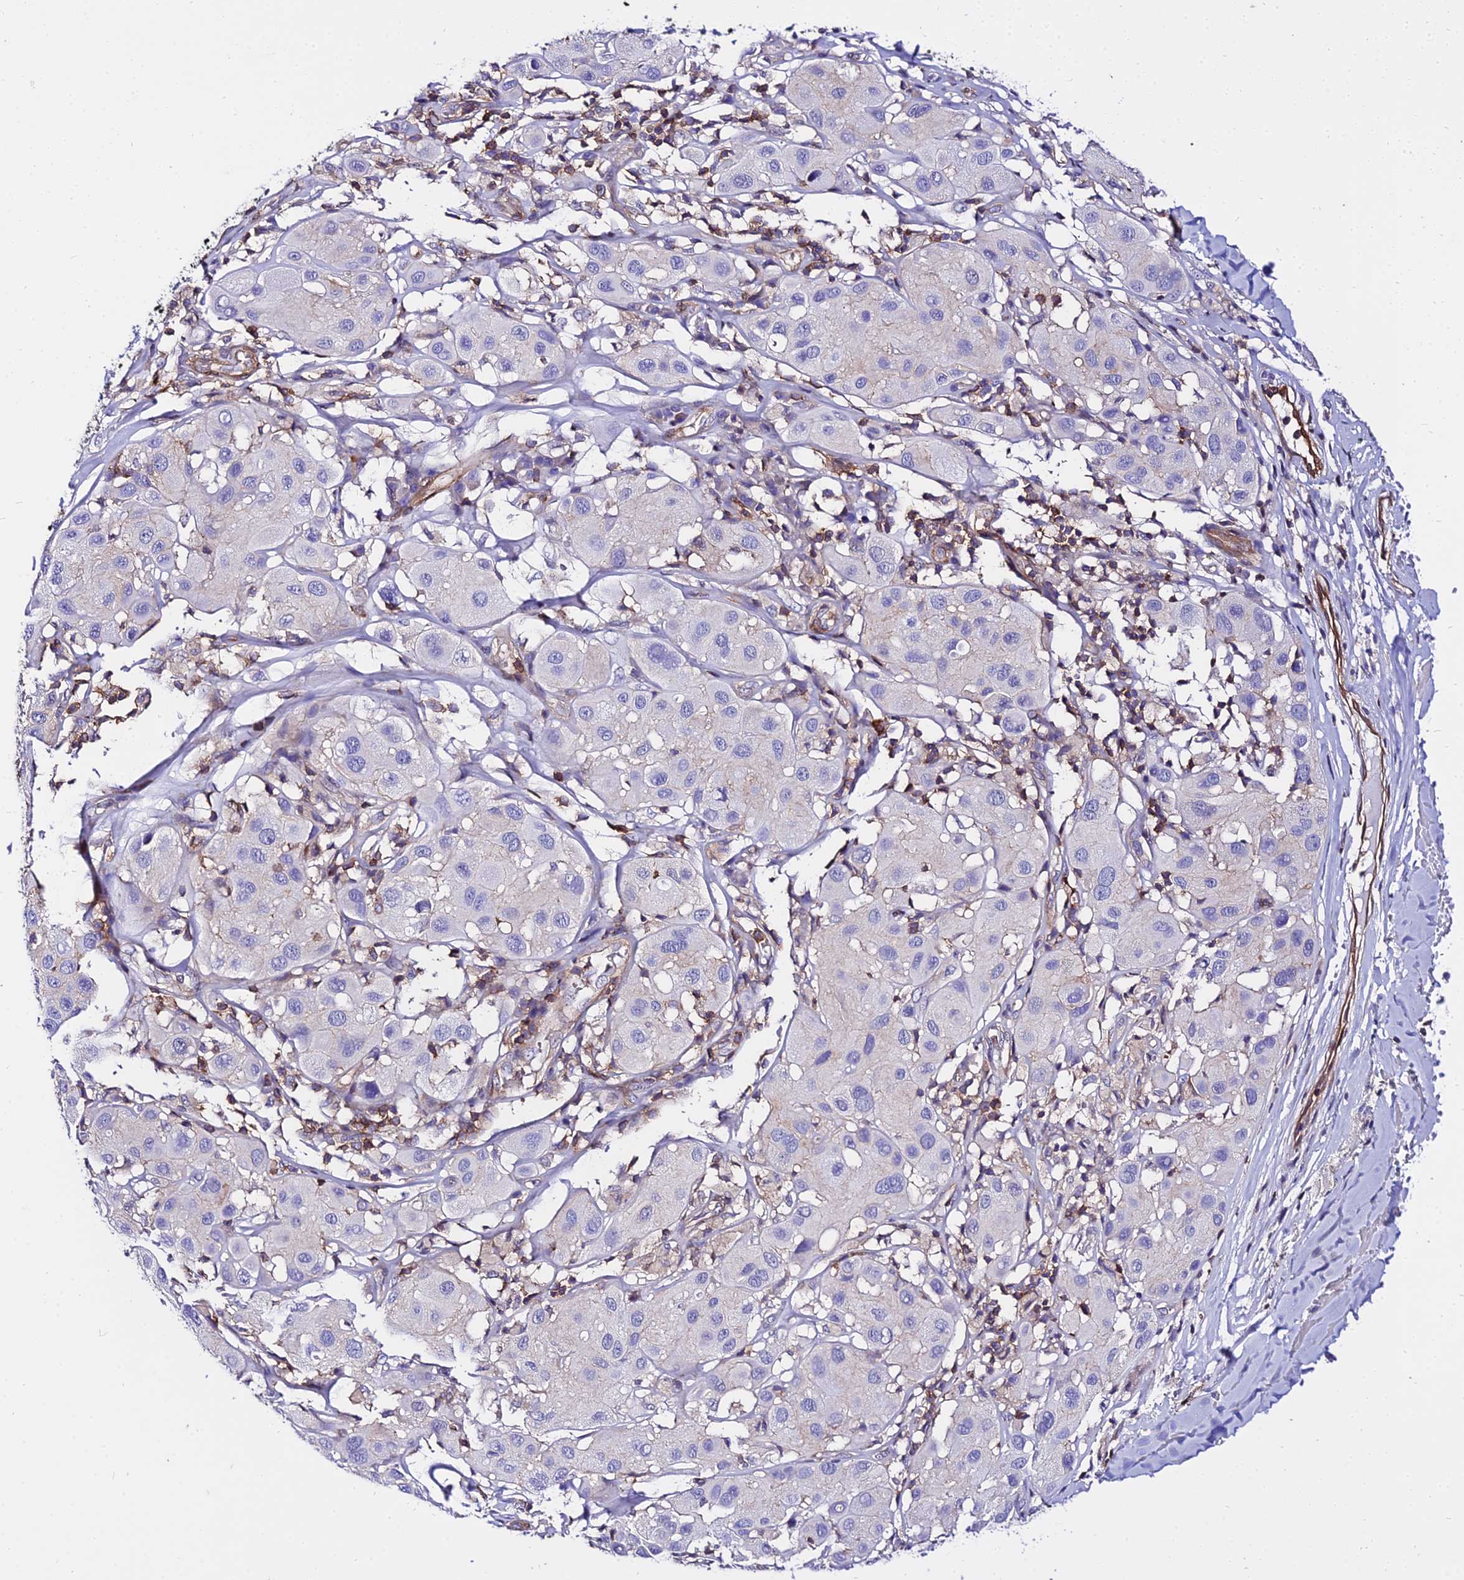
{"staining": {"intensity": "negative", "quantity": "none", "location": "none"}, "tissue": "melanoma", "cell_type": "Tumor cells", "image_type": "cancer", "snomed": [{"axis": "morphology", "description": "Malignant melanoma, Metastatic site"}, {"axis": "topography", "description": "Skin"}], "caption": "This is a image of IHC staining of melanoma, which shows no staining in tumor cells. (Brightfield microscopy of DAB (3,3'-diaminobenzidine) immunohistochemistry (IHC) at high magnification).", "gene": "CSRP1", "patient": {"sex": "male", "age": 41}}